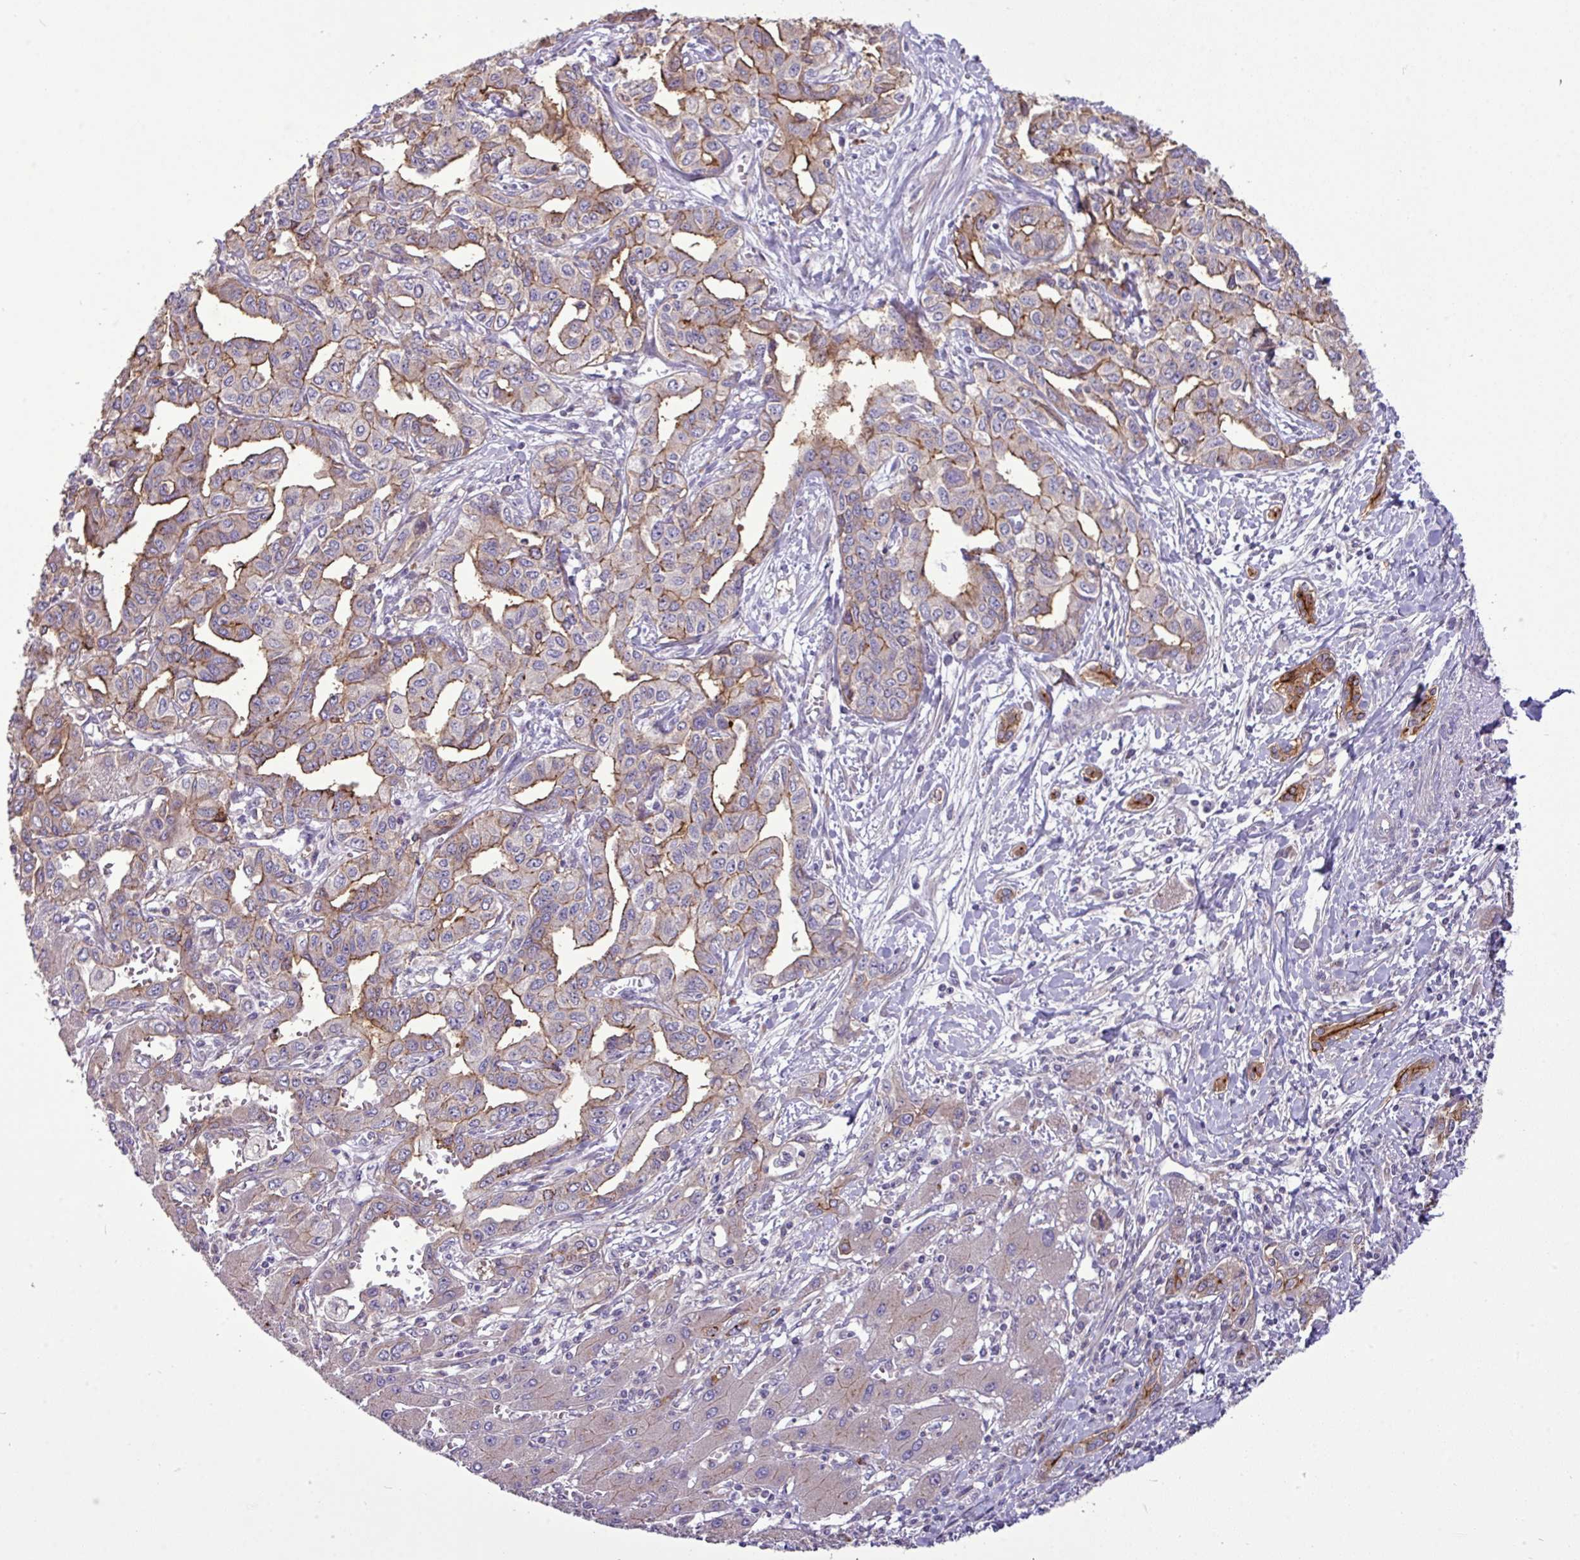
{"staining": {"intensity": "moderate", "quantity": "25%-75%", "location": "cytoplasmic/membranous"}, "tissue": "liver cancer", "cell_type": "Tumor cells", "image_type": "cancer", "snomed": [{"axis": "morphology", "description": "Cholangiocarcinoma"}, {"axis": "topography", "description": "Liver"}], "caption": "Immunohistochemical staining of liver cancer (cholangiocarcinoma) reveals medium levels of moderate cytoplasmic/membranous protein expression in about 25%-75% of tumor cells. (Stains: DAB (3,3'-diaminobenzidine) in brown, nuclei in blue, Microscopy: brightfield microscopy at high magnification).", "gene": "XIAP", "patient": {"sex": "male", "age": 59}}